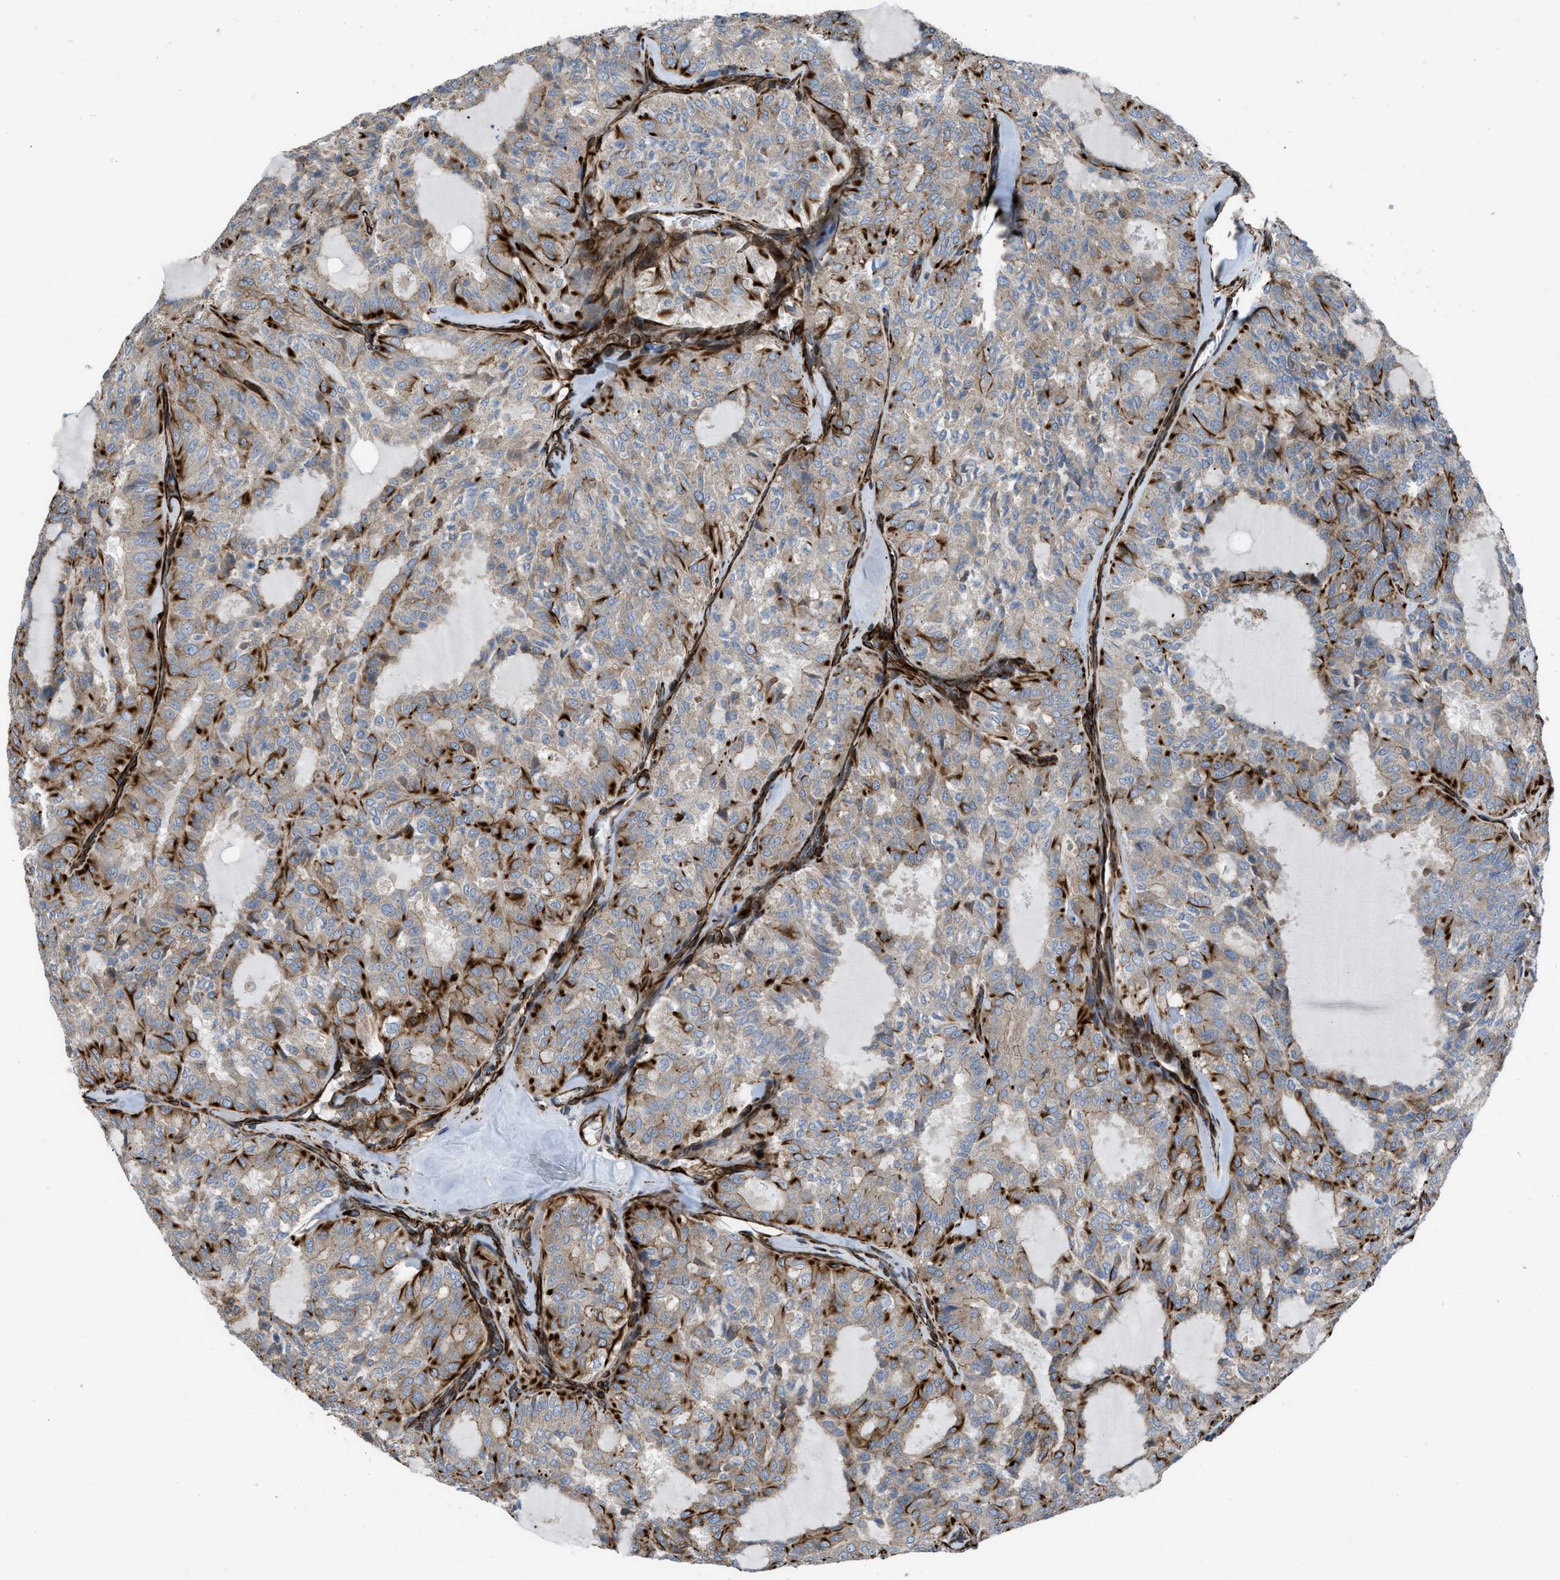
{"staining": {"intensity": "moderate", "quantity": "25%-75%", "location": "cytoplasmic/membranous"}, "tissue": "thyroid cancer", "cell_type": "Tumor cells", "image_type": "cancer", "snomed": [{"axis": "morphology", "description": "Follicular adenoma carcinoma, NOS"}, {"axis": "topography", "description": "Thyroid gland"}], "caption": "Tumor cells show moderate cytoplasmic/membranous positivity in about 25%-75% of cells in follicular adenoma carcinoma (thyroid).", "gene": "PTPRE", "patient": {"sex": "male", "age": 75}}